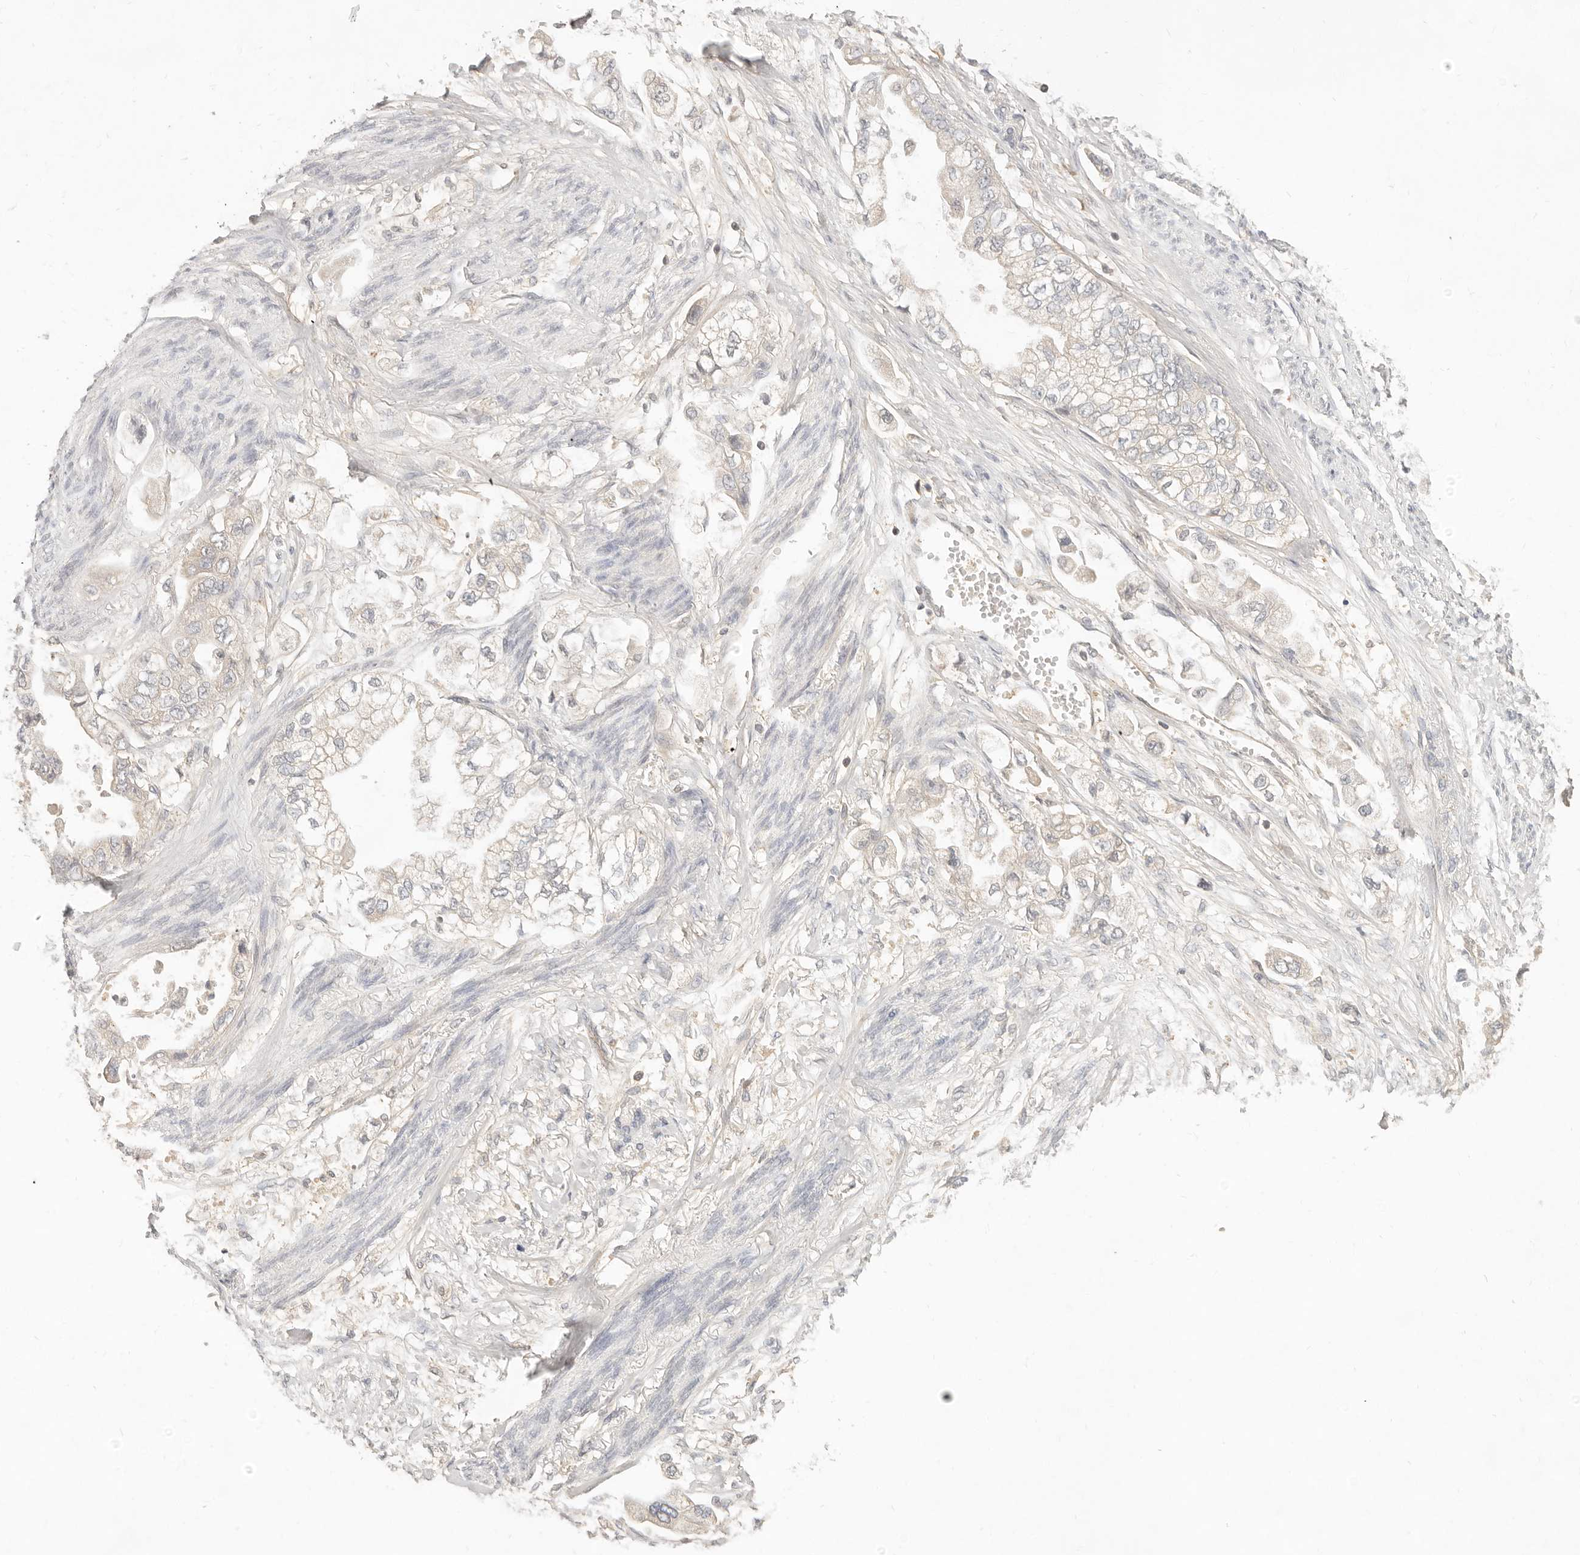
{"staining": {"intensity": "negative", "quantity": "none", "location": "none"}, "tissue": "stomach cancer", "cell_type": "Tumor cells", "image_type": "cancer", "snomed": [{"axis": "morphology", "description": "Adenocarcinoma, NOS"}, {"axis": "topography", "description": "Stomach"}], "caption": "High power microscopy photomicrograph of an immunohistochemistry (IHC) histopathology image of adenocarcinoma (stomach), revealing no significant expression in tumor cells.", "gene": "NECAP2", "patient": {"sex": "male", "age": 62}}